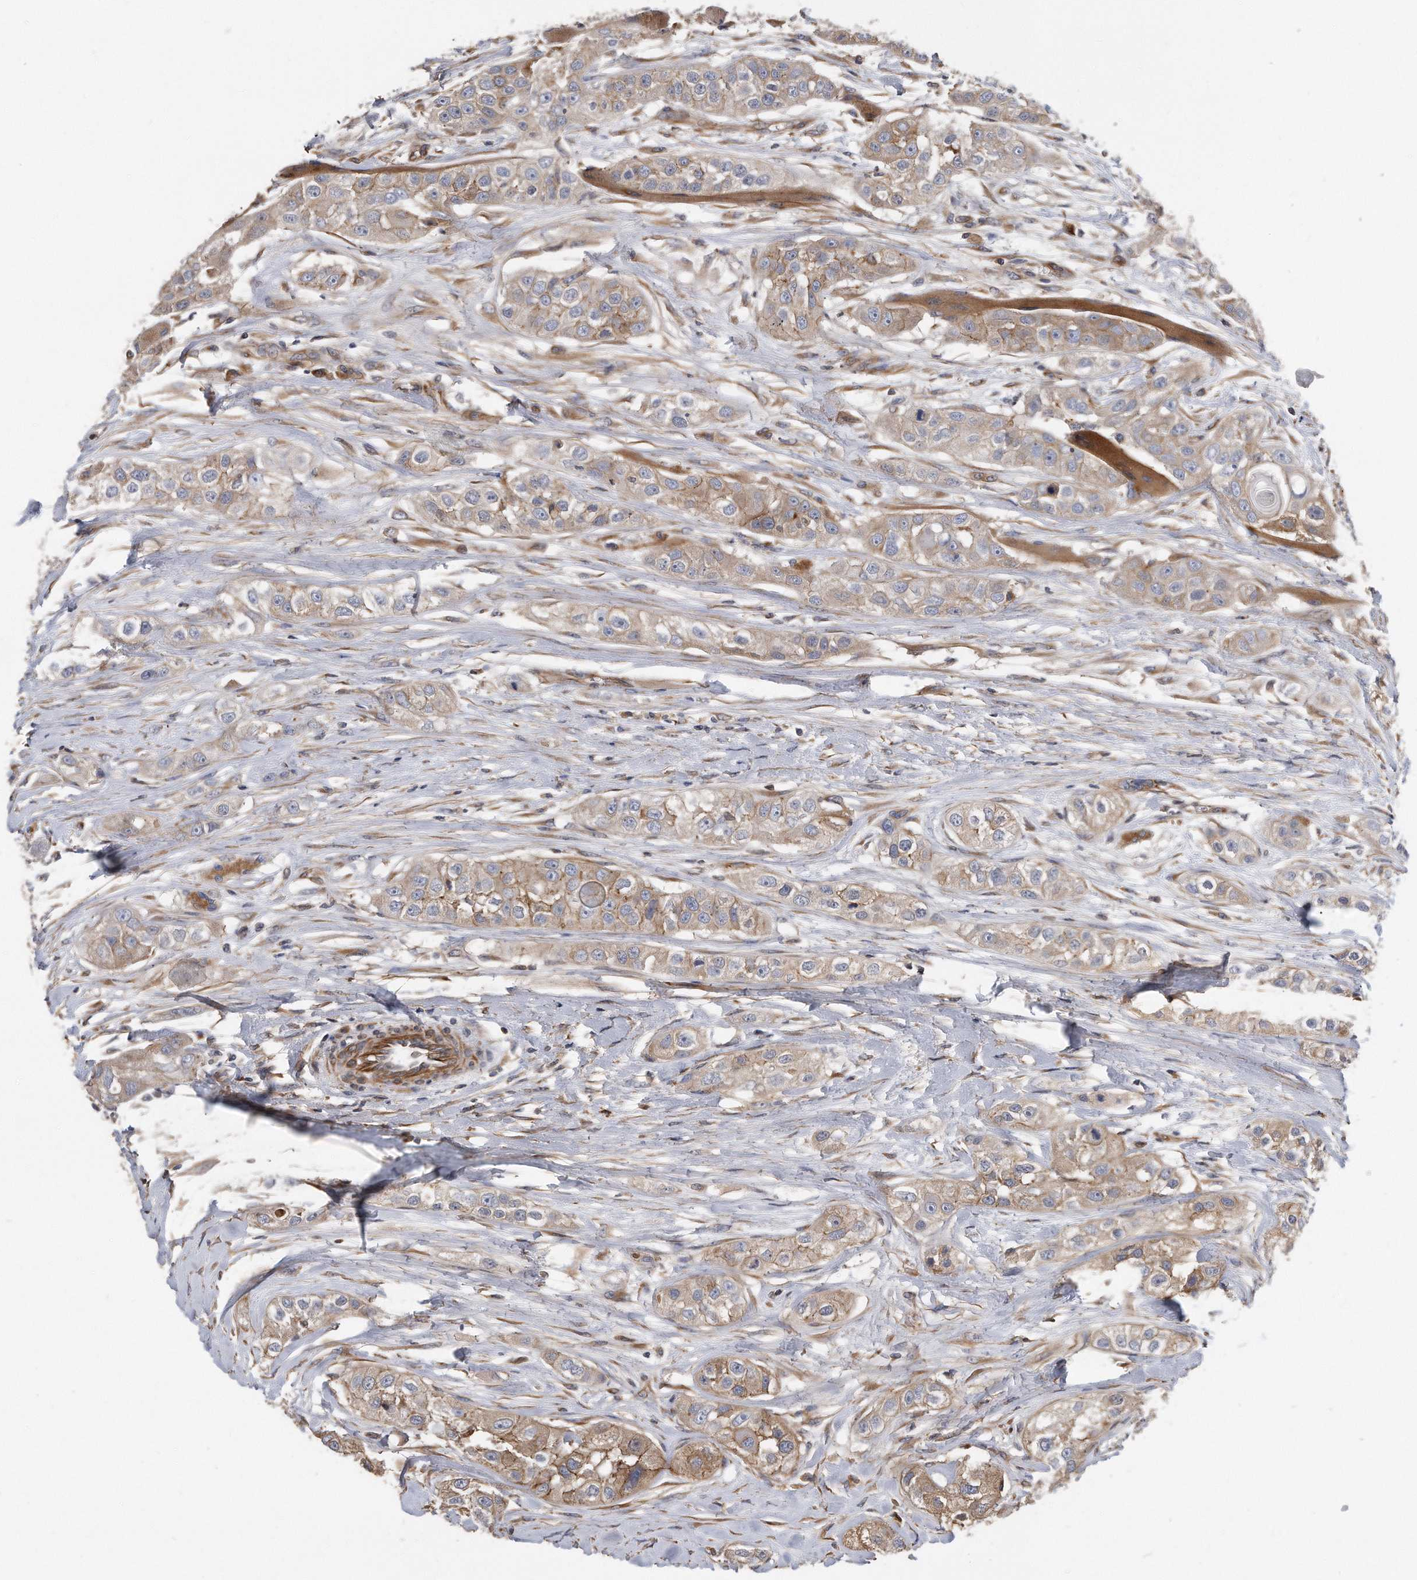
{"staining": {"intensity": "moderate", "quantity": "25%-75%", "location": "cytoplasmic/membranous"}, "tissue": "head and neck cancer", "cell_type": "Tumor cells", "image_type": "cancer", "snomed": [{"axis": "morphology", "description": "Normal tissue, NOS"}, {"axis": "morphology", "description": "Squamous cell carcinoma, NOS"}, {"axis": "topography", "description": "Skeletal muscle"}, {"axis": "topography", "description": "Head-Neck"}], "caption": "Protein expression analysis of head and neck squamous cell carcinoma displays moderate cytoplasmic/membranous expression in about 25%-75% of tumor cells.", "gene": "GPC1", "patient": {"sex": "male", "age": 51}}